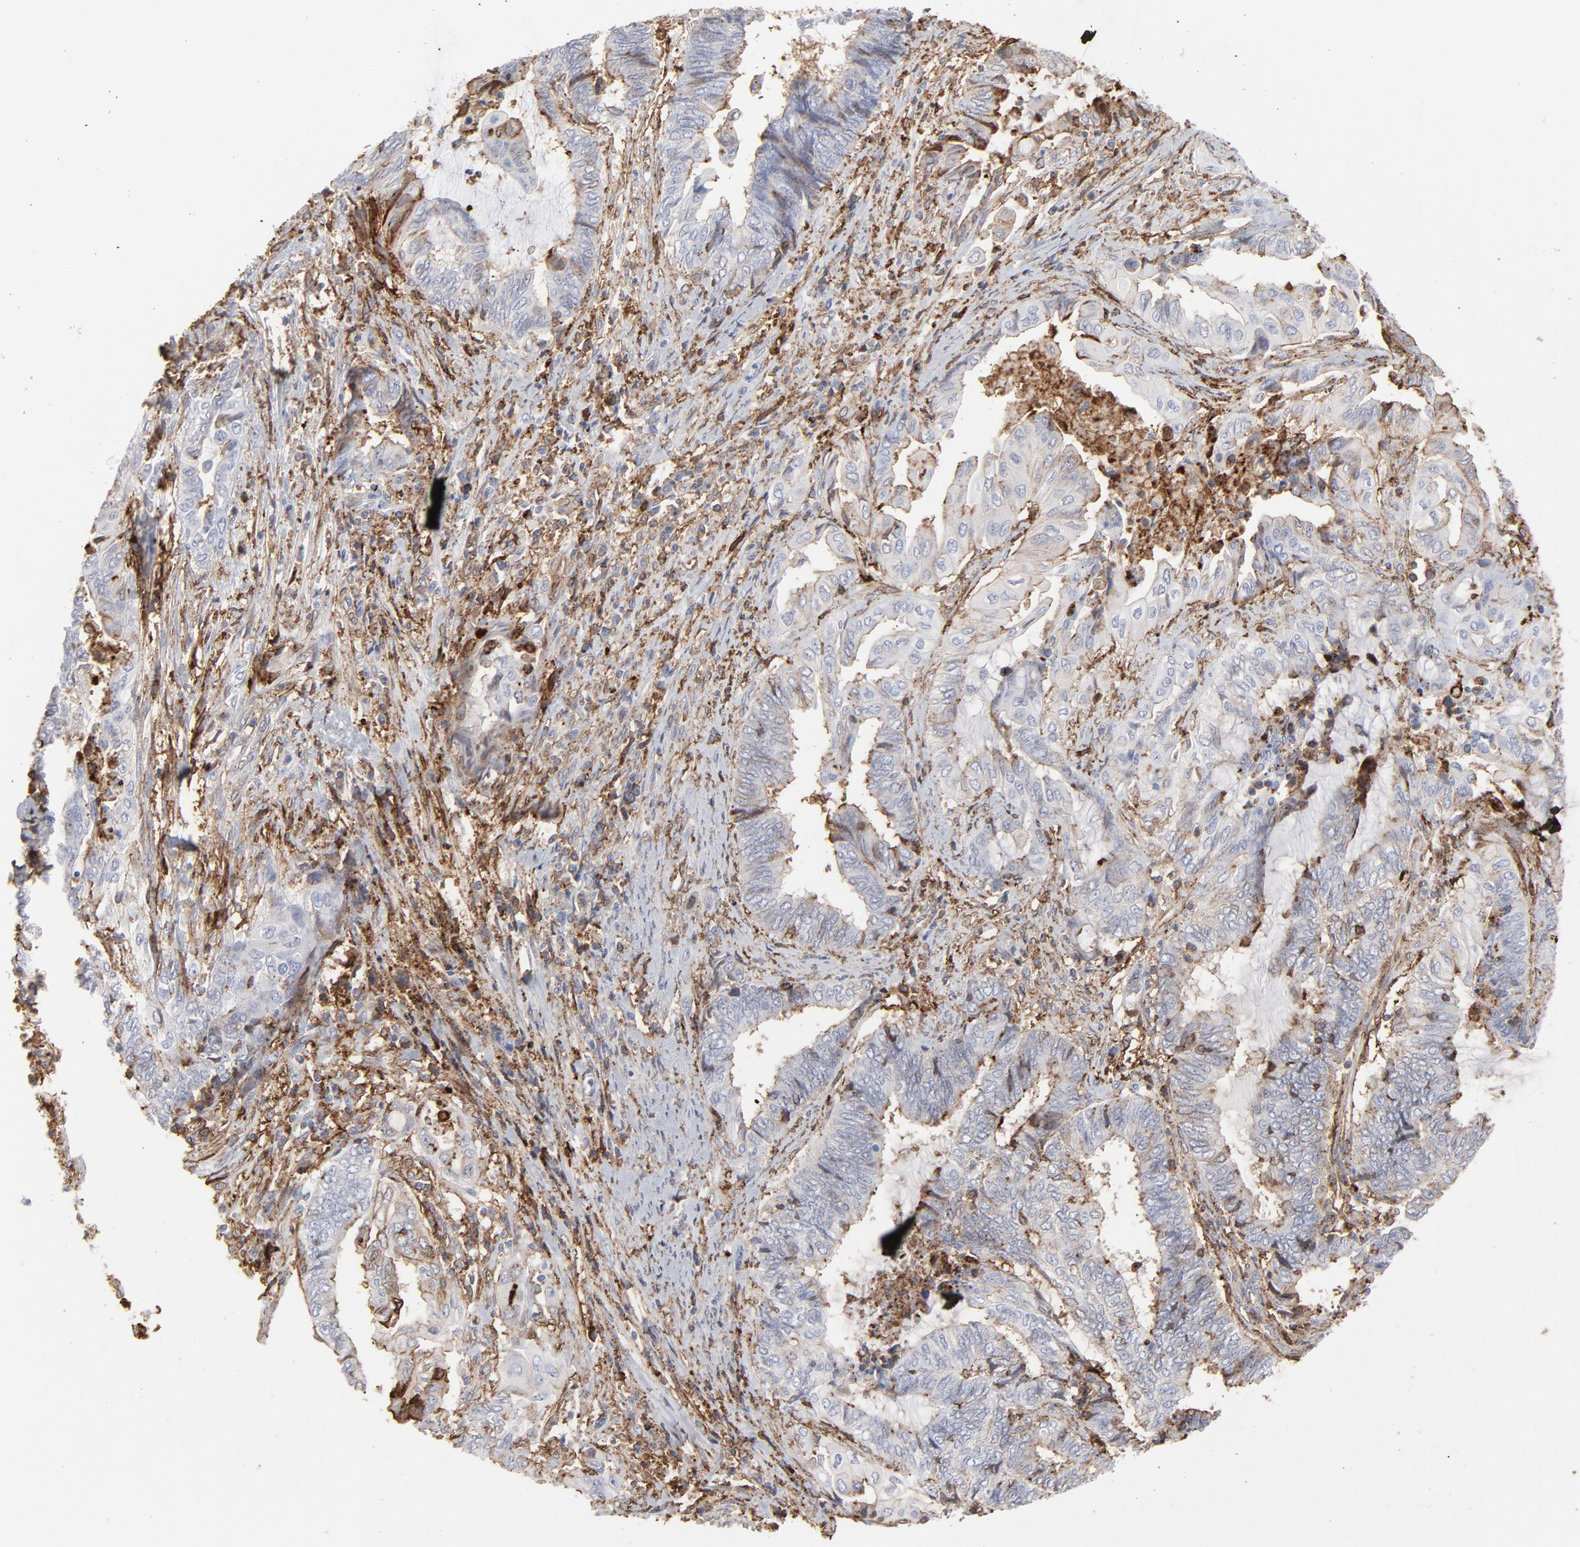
{"staining": {"intensity": "moderate", "quantity": "25%-75%", "location": "cytoplasmic/membranous"}, "tissue": "endometrial cancer", "cell_type": "Tumor cells", "image_type": "cancer", "snomed": [{"axis": "morphology", "description": "Adenocarcinoma, NOS"}, {"axis": "topography", "description": "Uterus"}, {"axis": "topography", "description": "Endometrium"}], "caption": "An image of endometrial adenocarcinoma stained for a protein shows moderate cytoplasmic/membranous brown staining in tumor cells.", "gene": "ANXA5", "patient": {"sex": "female", "age": 70}}